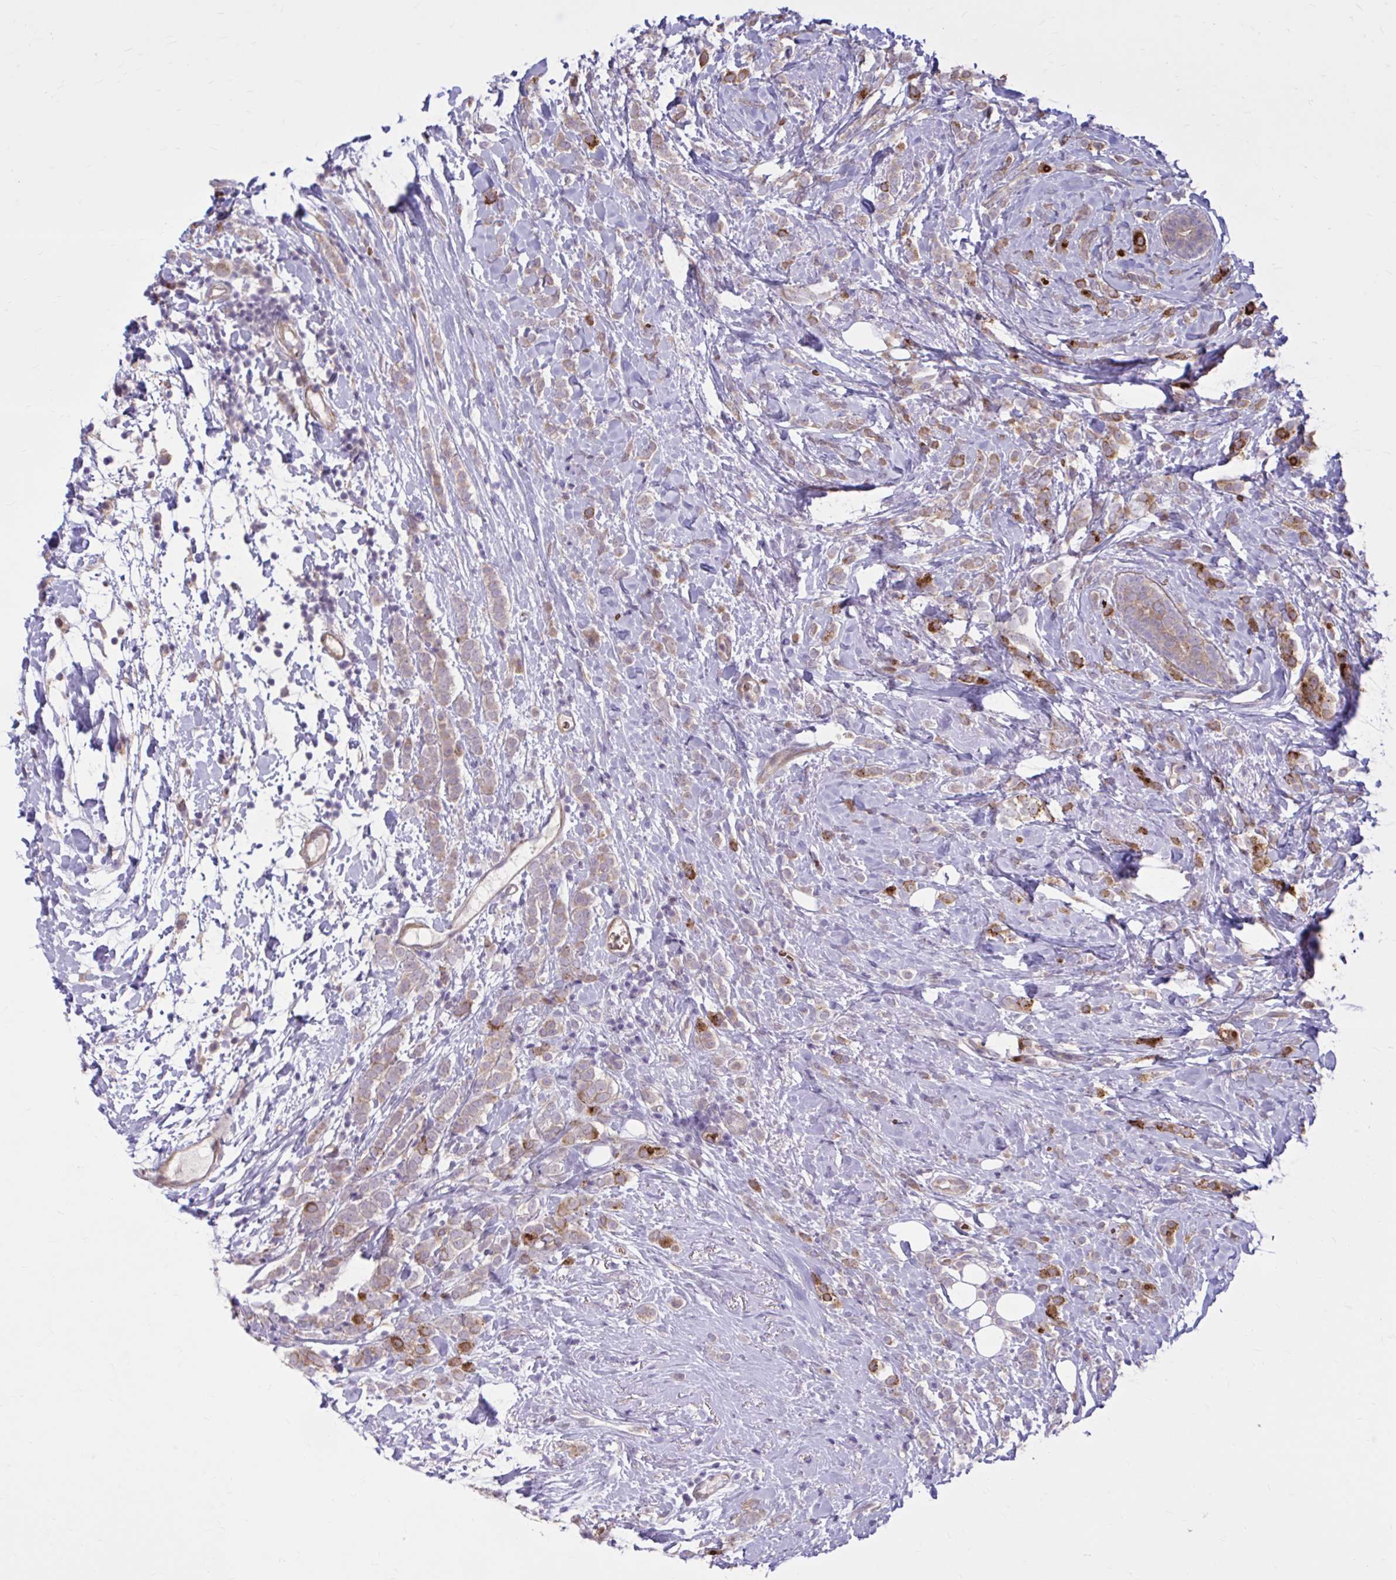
{"staining": {"intensity": "moderate", "quantity": "25%-75%", "location": "cytoplasmic/membranous"}, "tissue": "breast cancer", "cell_type": "Tumor cells", "image_type": "cancer", "snomed": [{"axis": "morphology", "description": "Lobular carcinoma"}, {"axis": "topography", "description": "Breast"}], "caption": "Protein analysis of lobular carcinoma (breast) tissue reveals moderate cytoplasmic/membranous positivity in about 25%-75% of tumor cells.", "gene": "SNF8", "patient": {"sex": "female", "age": 49}}